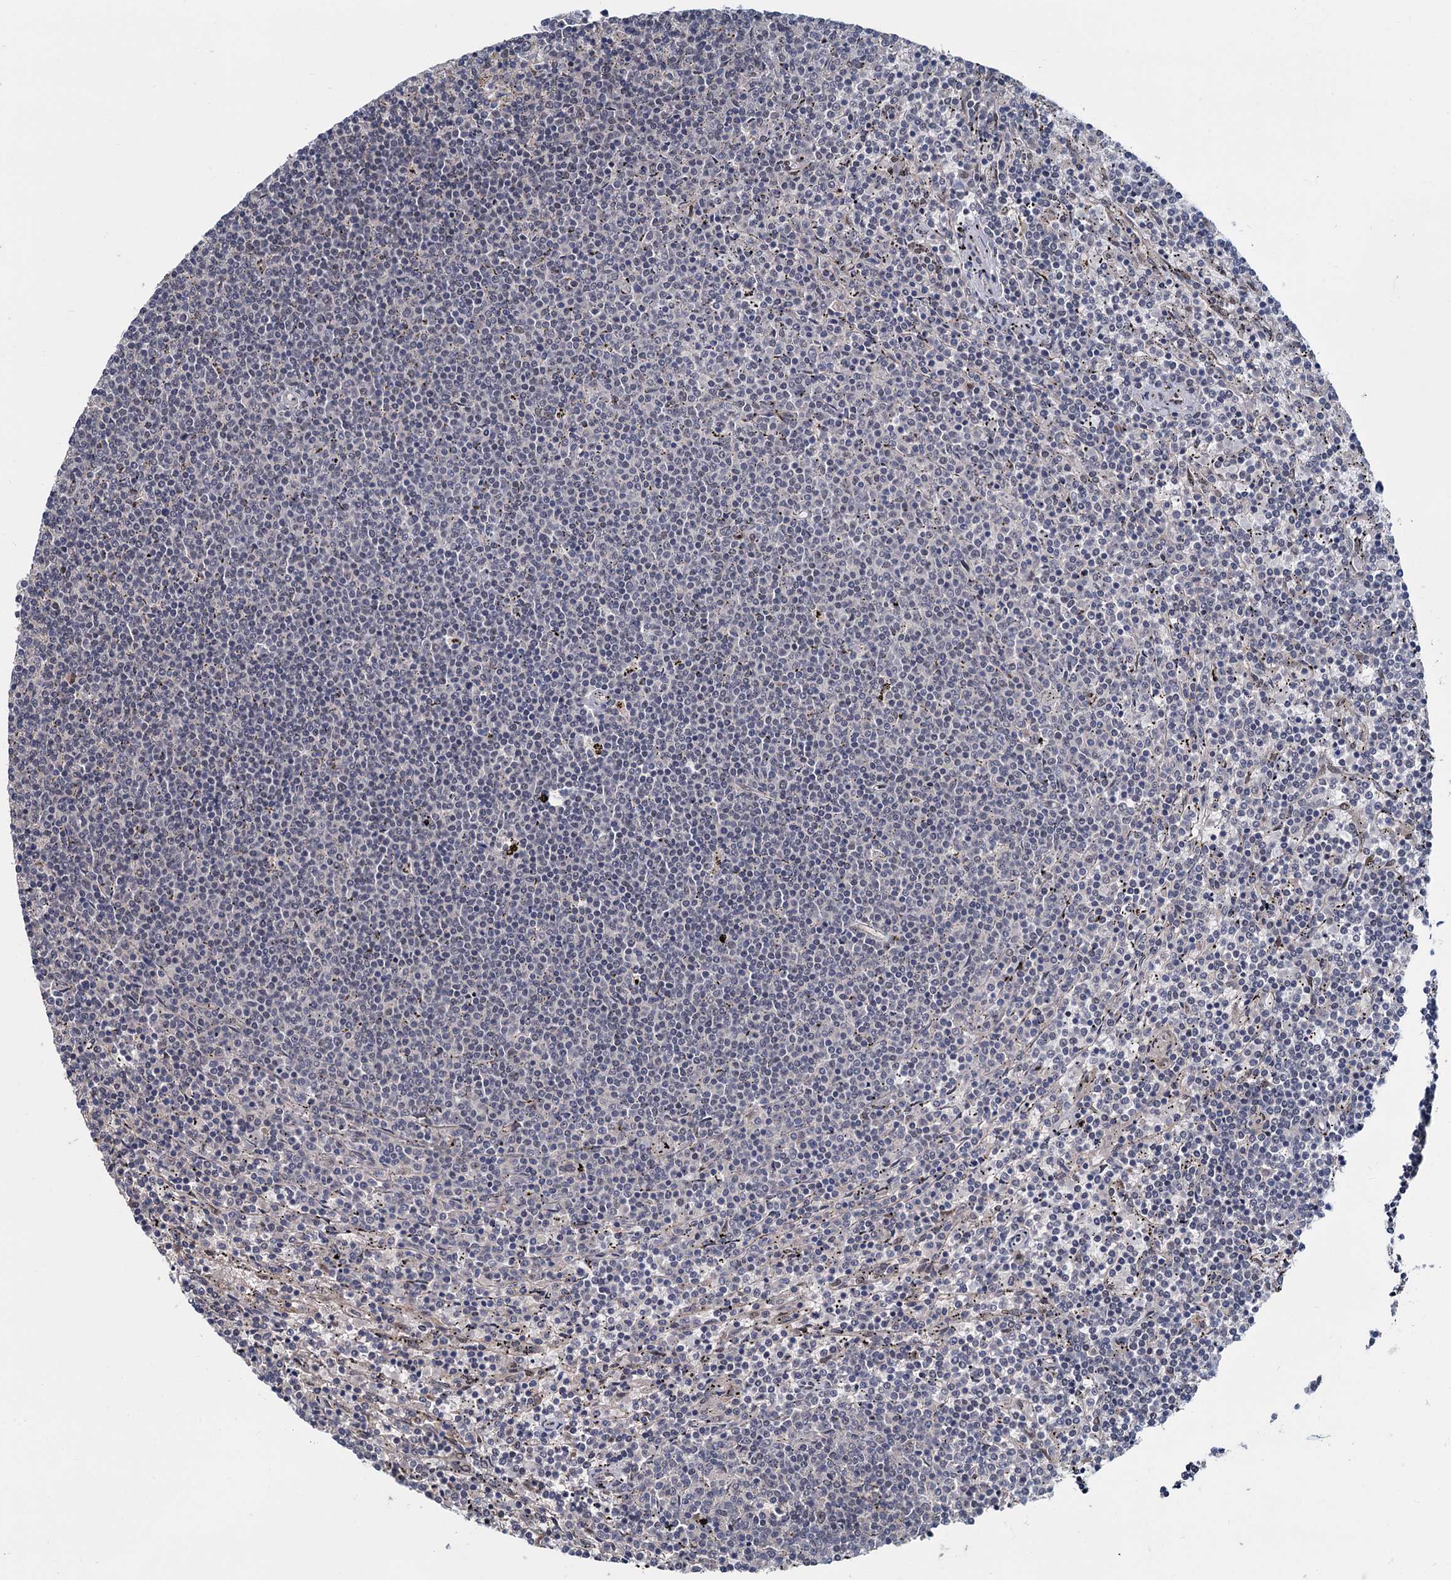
{"staining": {"intensity": "negative", "quantity": "none", "location": "none"}, "tissue": "lymphoma", "cell_type": "Tumor cells", "image_type": "cancer", "snomed": [{"axis": "morphology", "description": "Malignant lymphoma, non-Hodgkin's type, Low grade"}, {"axis": "topography", "description": "Spleen"}], "caption": "High magnification brightfield microscopy of lymphoma stained with DAB (3,3'-diaminobenzidine) (brown) and counterstained with hematoxylin (blue): tumor cells show no significant expression.", "gene": "RPRD1A", "patient": {"sex": "female", "age": 50}}